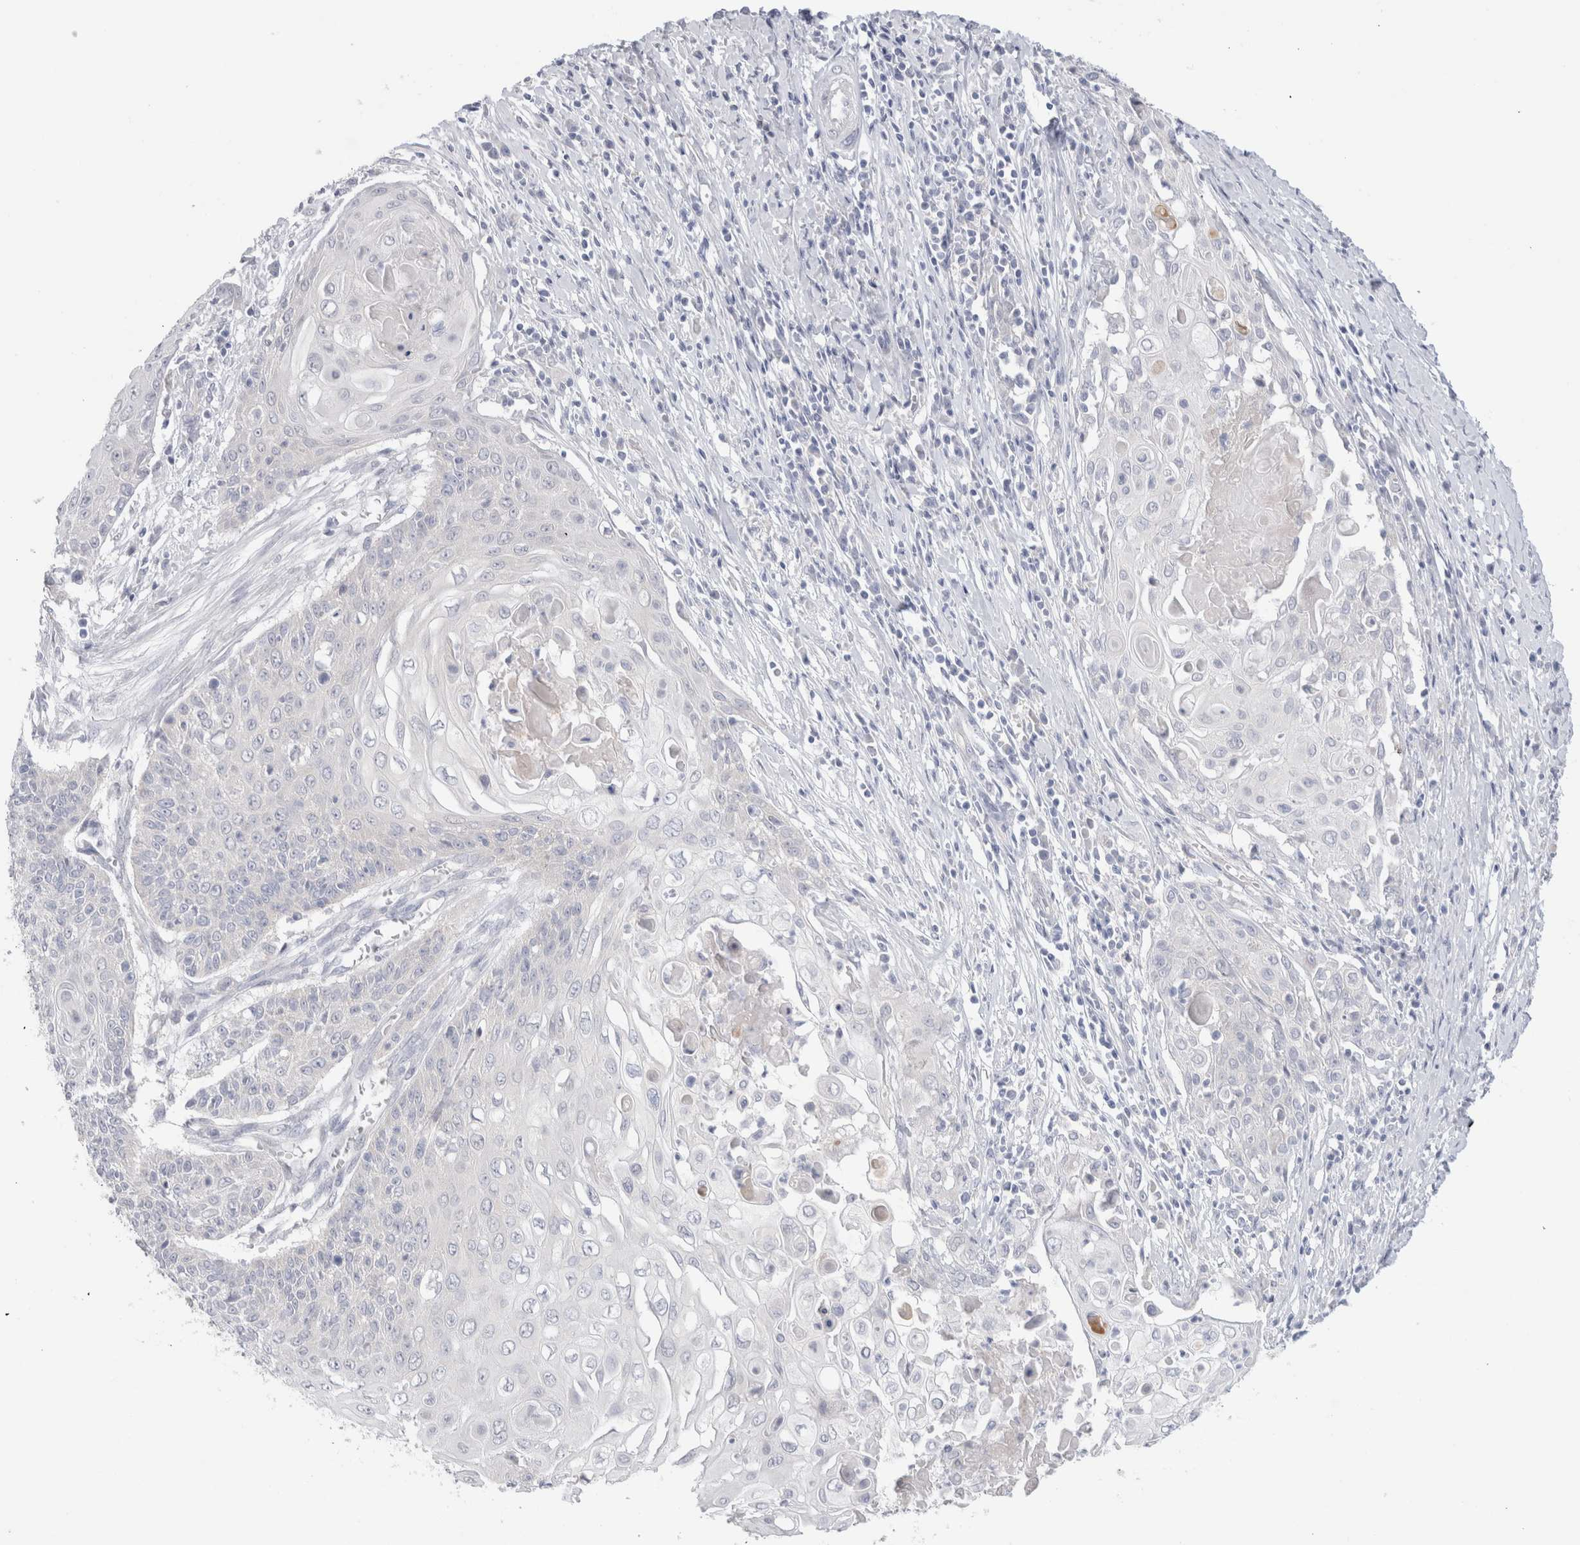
{"staining": {"intensity": "negative", "quantity": "none", "location": "none"}, "tissue": "cervical cancer", "cell_type": "Tumor cells", "image_type": "cancer", "snomed": [{"axis": "morphology", "description": "Squamous cell carcinoma, NOS"}, {"axis": "topography", "description": "Cervix"}], "caption": "Immunohistochemical staining of cervical cancer (squamous cell carcinoma) displays no significant staining in tumor cells.", "gene": "NDOR1", "patient": {"sex": "female", "age": 39}}